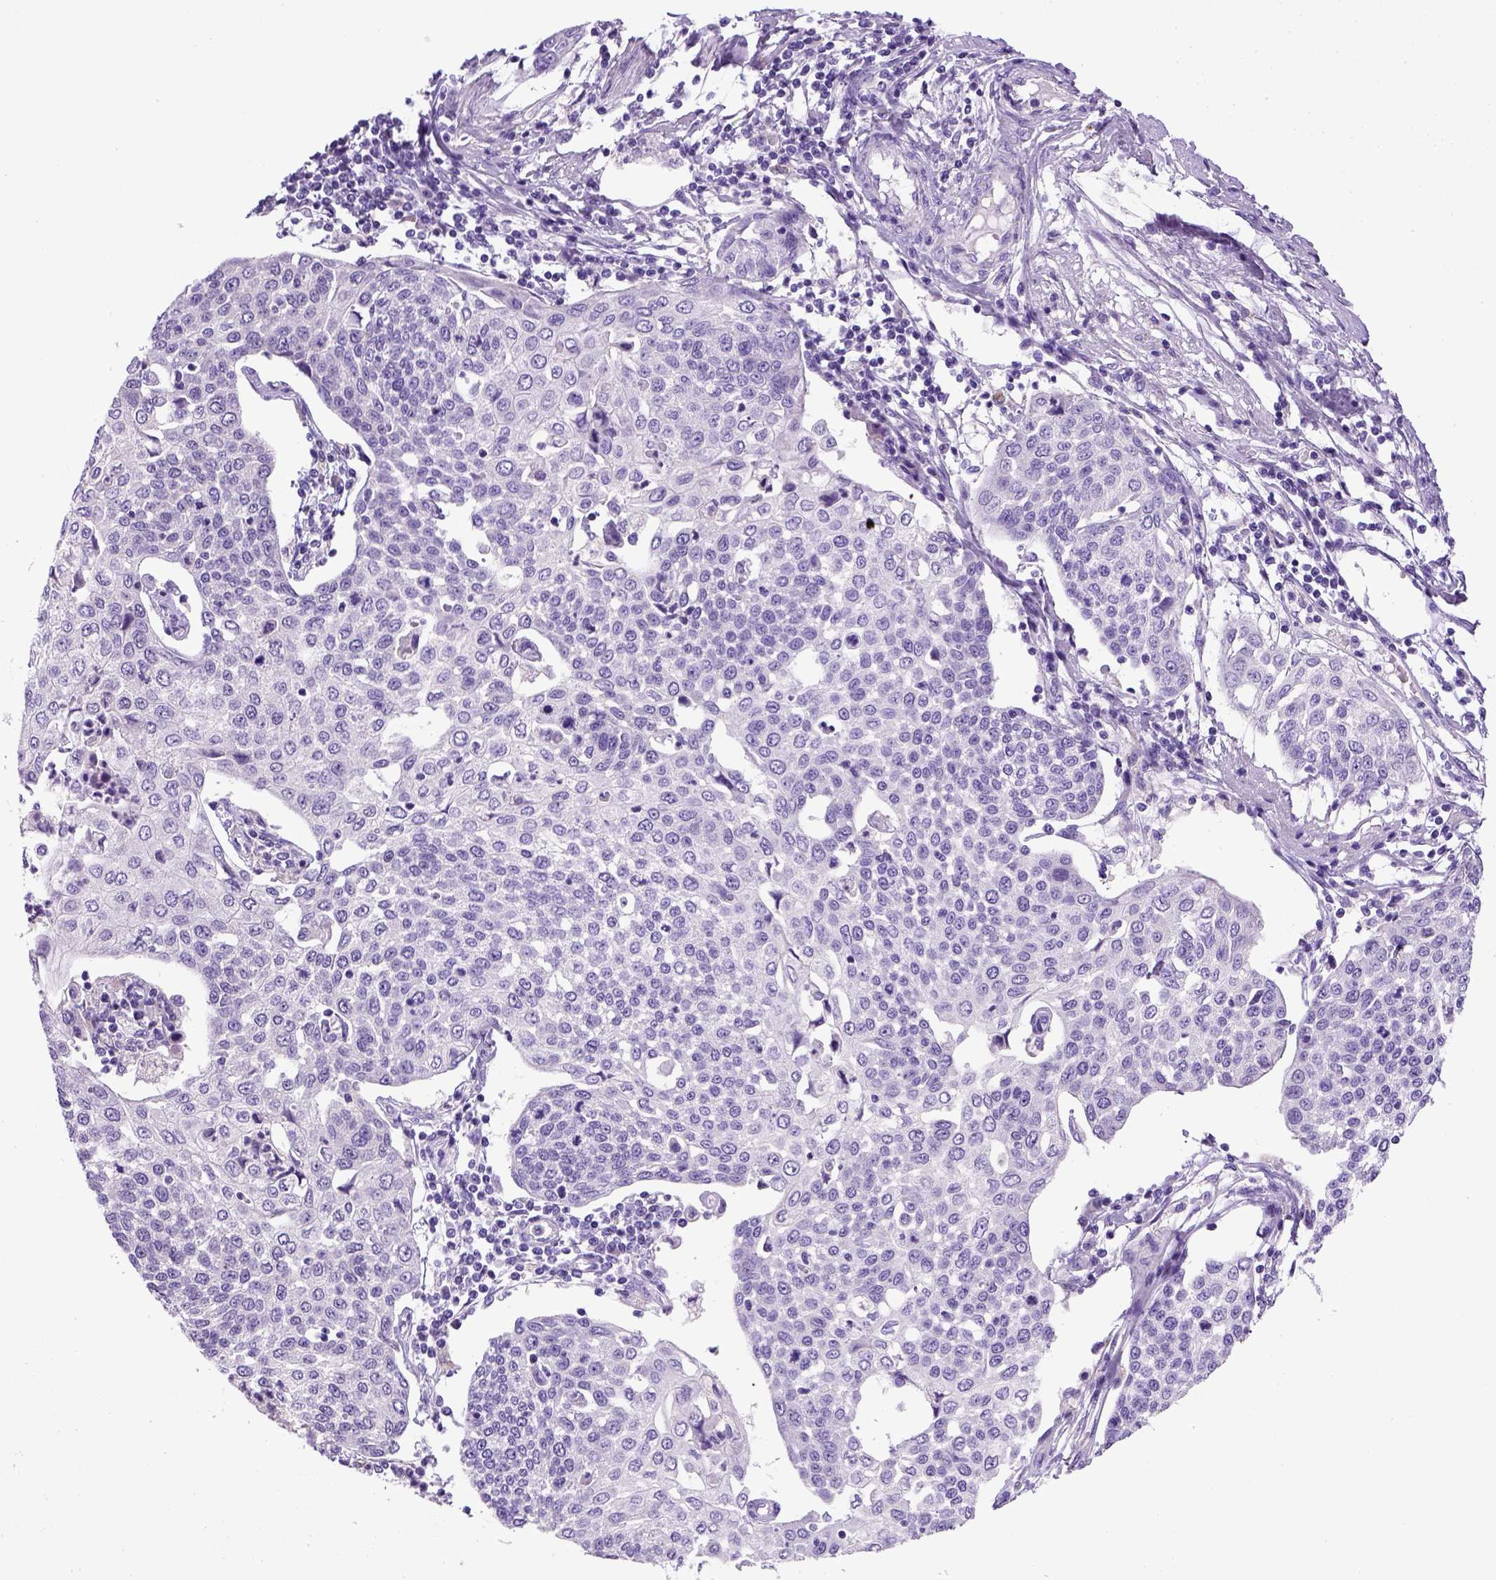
{"staining": {"intensity": "negative", "quantity": "none", "location": "none"}, "tissue": "cervical cancer", "cell_type": "Tumor cells", "image_type": "cancer", "snomed": [{"axis": "morphology", "description": "Squamous cell carcinoma, NOS"}, {"axis": "topography", "description": "Cervix"}], "caption": "Protein analysis of cervical cancer reveals no significant expression in tumor cells. The staining is performed using DAB brown chromogen with nuclei counter-stained in using hematoxylin.", "gene": "KRT71", "patient": {"sex": "female", "age": 34}}